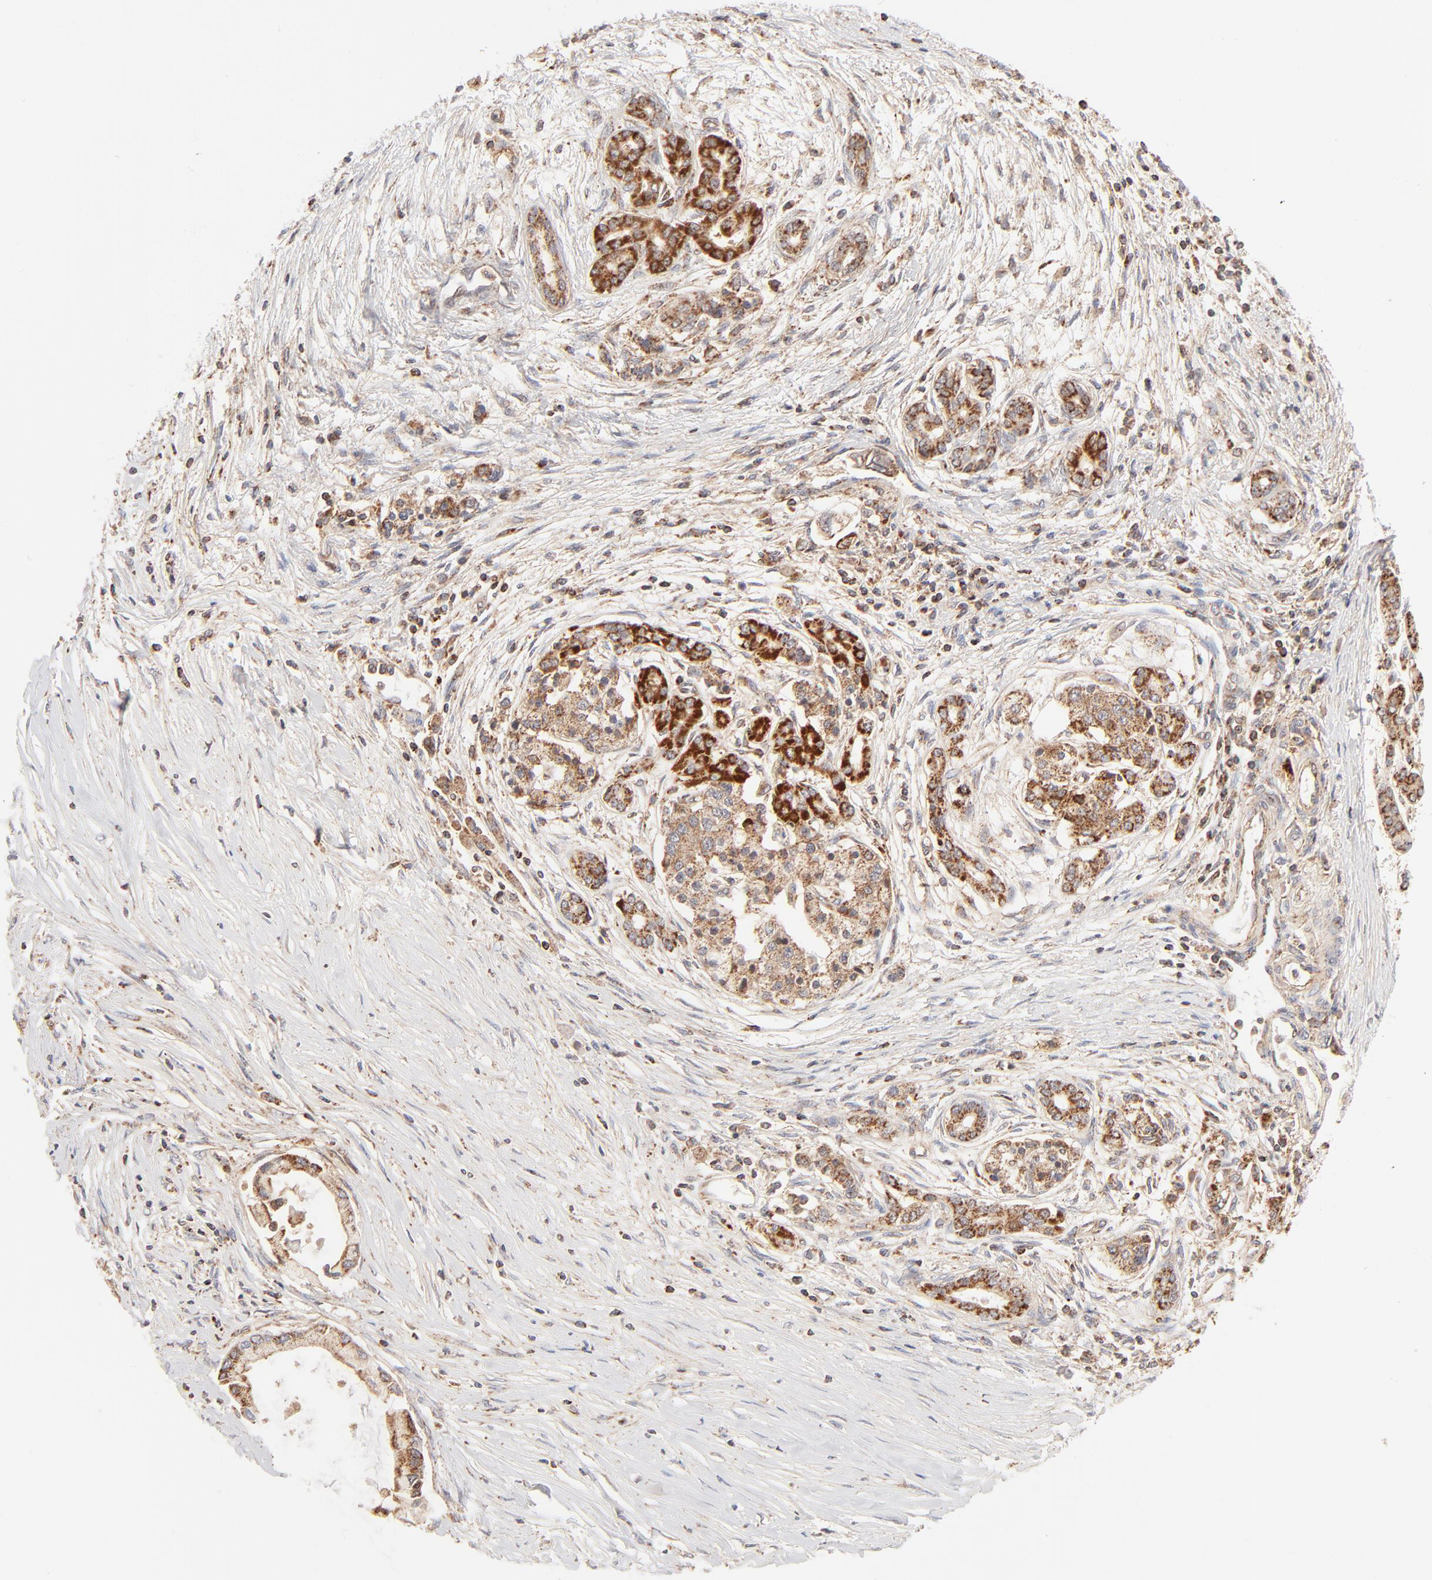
{"staining": {"intensity": "moderate", "quantity": ">75%", "location": "cytoplasmic/membranous"}, "tissue": "pancreatic cancer", "cell_type": "Tumor cells", "image_type": "cancer", "snomed": [{"axis": "morphology", "description": "Adenocarcinoma, NOS"}, {"axis": "topography", "description": "Pancreas"}], "caption": "An immunohistochemistry micrograph of tumor tissue is shown. Protein staining in brown highlights moderate cytoplasmic/membranous positivity in pancreatic adenocarcinoma within tumor cells. Nuclei are stained in blue.", "gene": "CSPG4", "patient": {"sex": "female", "age": 59}}